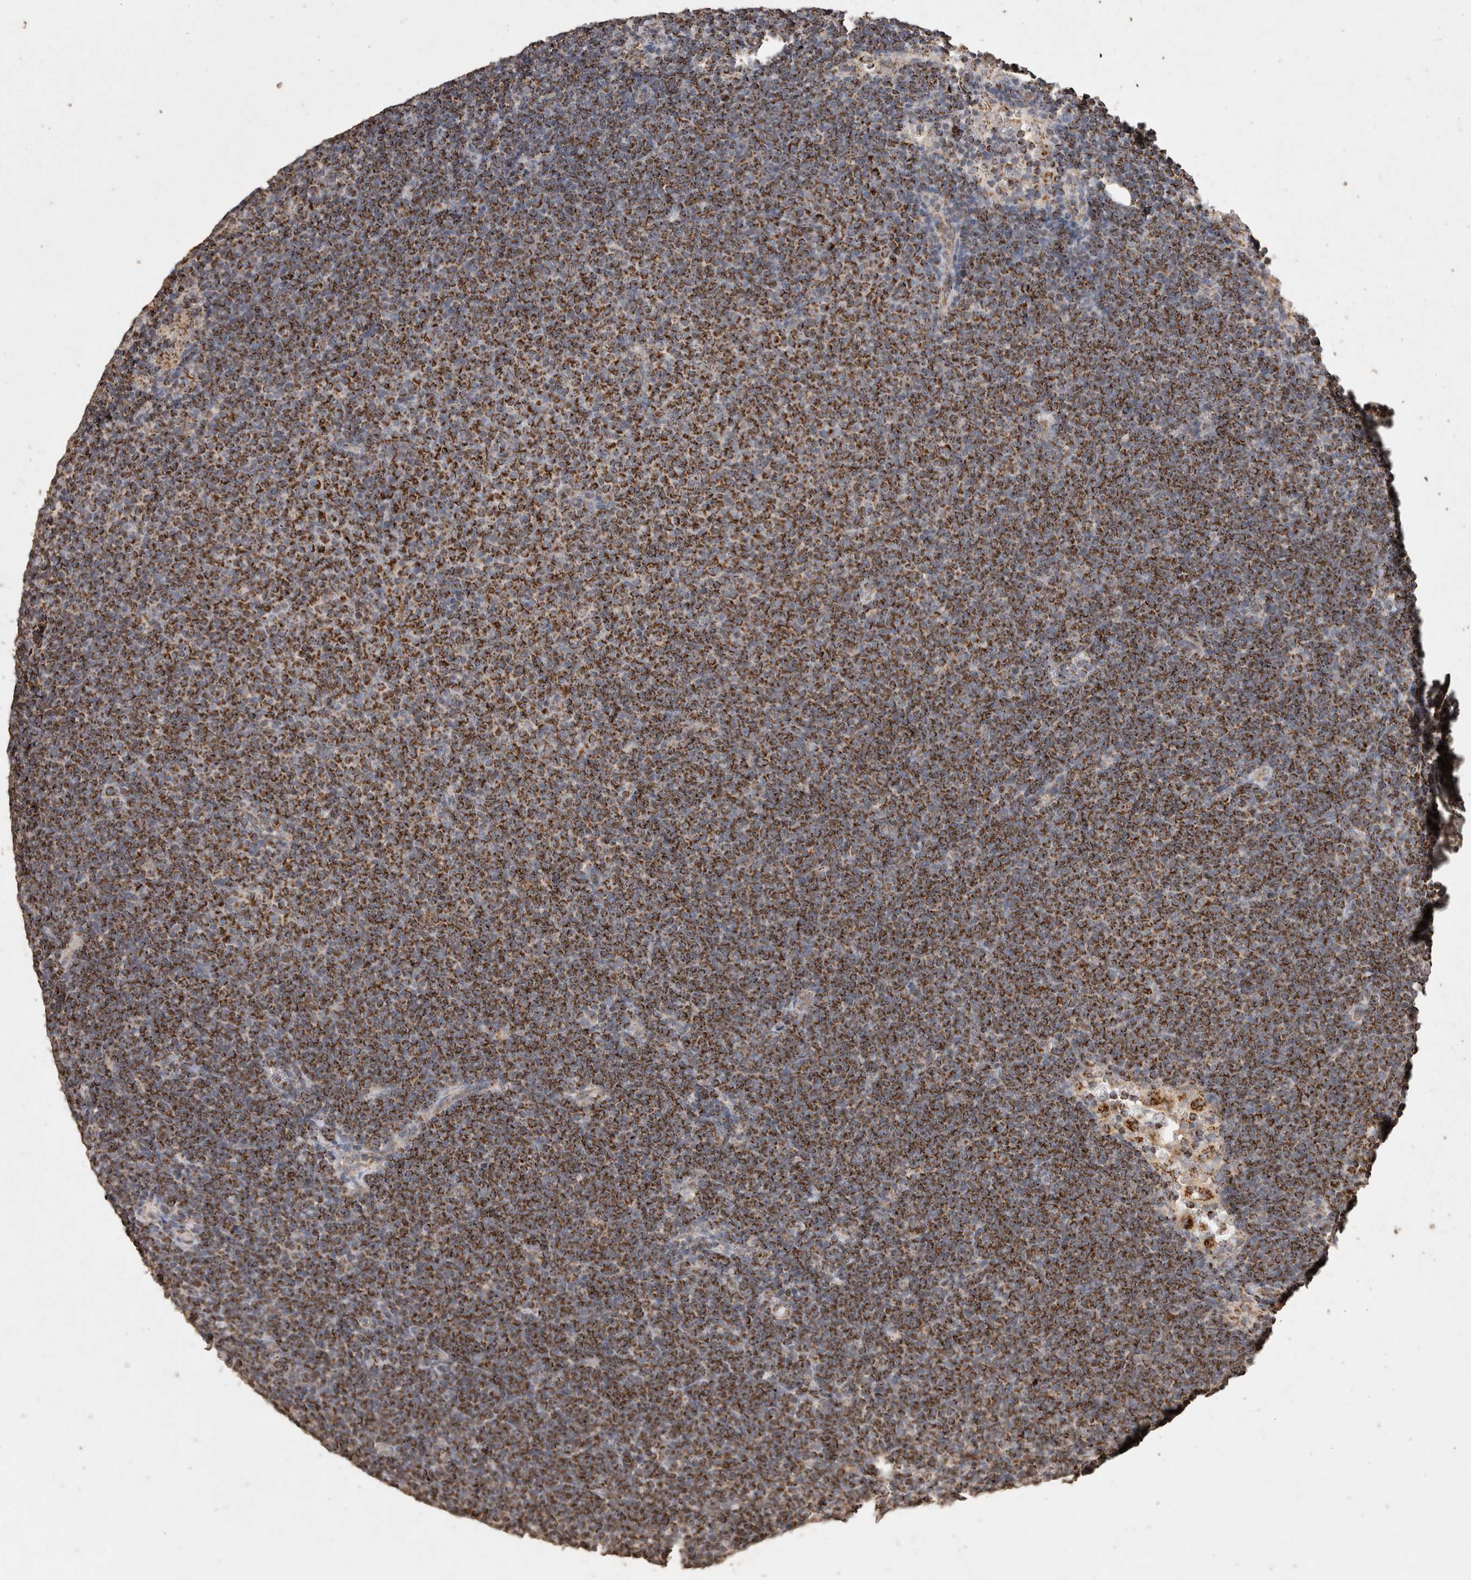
{"staining": {"intensity": "strong", "quantity": ">75%", "location": "cytoplasmic/membranous"}, "tissue": "lymphoma", "cell_type": "Tumor cells", "image_type": "cancer", "snomed": [{"axis": "morphology", "description": "Malignant lymphoma, non-Hodgkin's type, Low grade"}, {"axis": "topography", "description": "Lymph node"}], "caption": "Protein staining of low-grade malignant lymphoma, non-Hodgkin's type tissue shows strong cytoplasmic/membranous staining in about >75% of tumor cells.", "gene": "ACADM", "patient": {"sex": "female", "age": 53}}